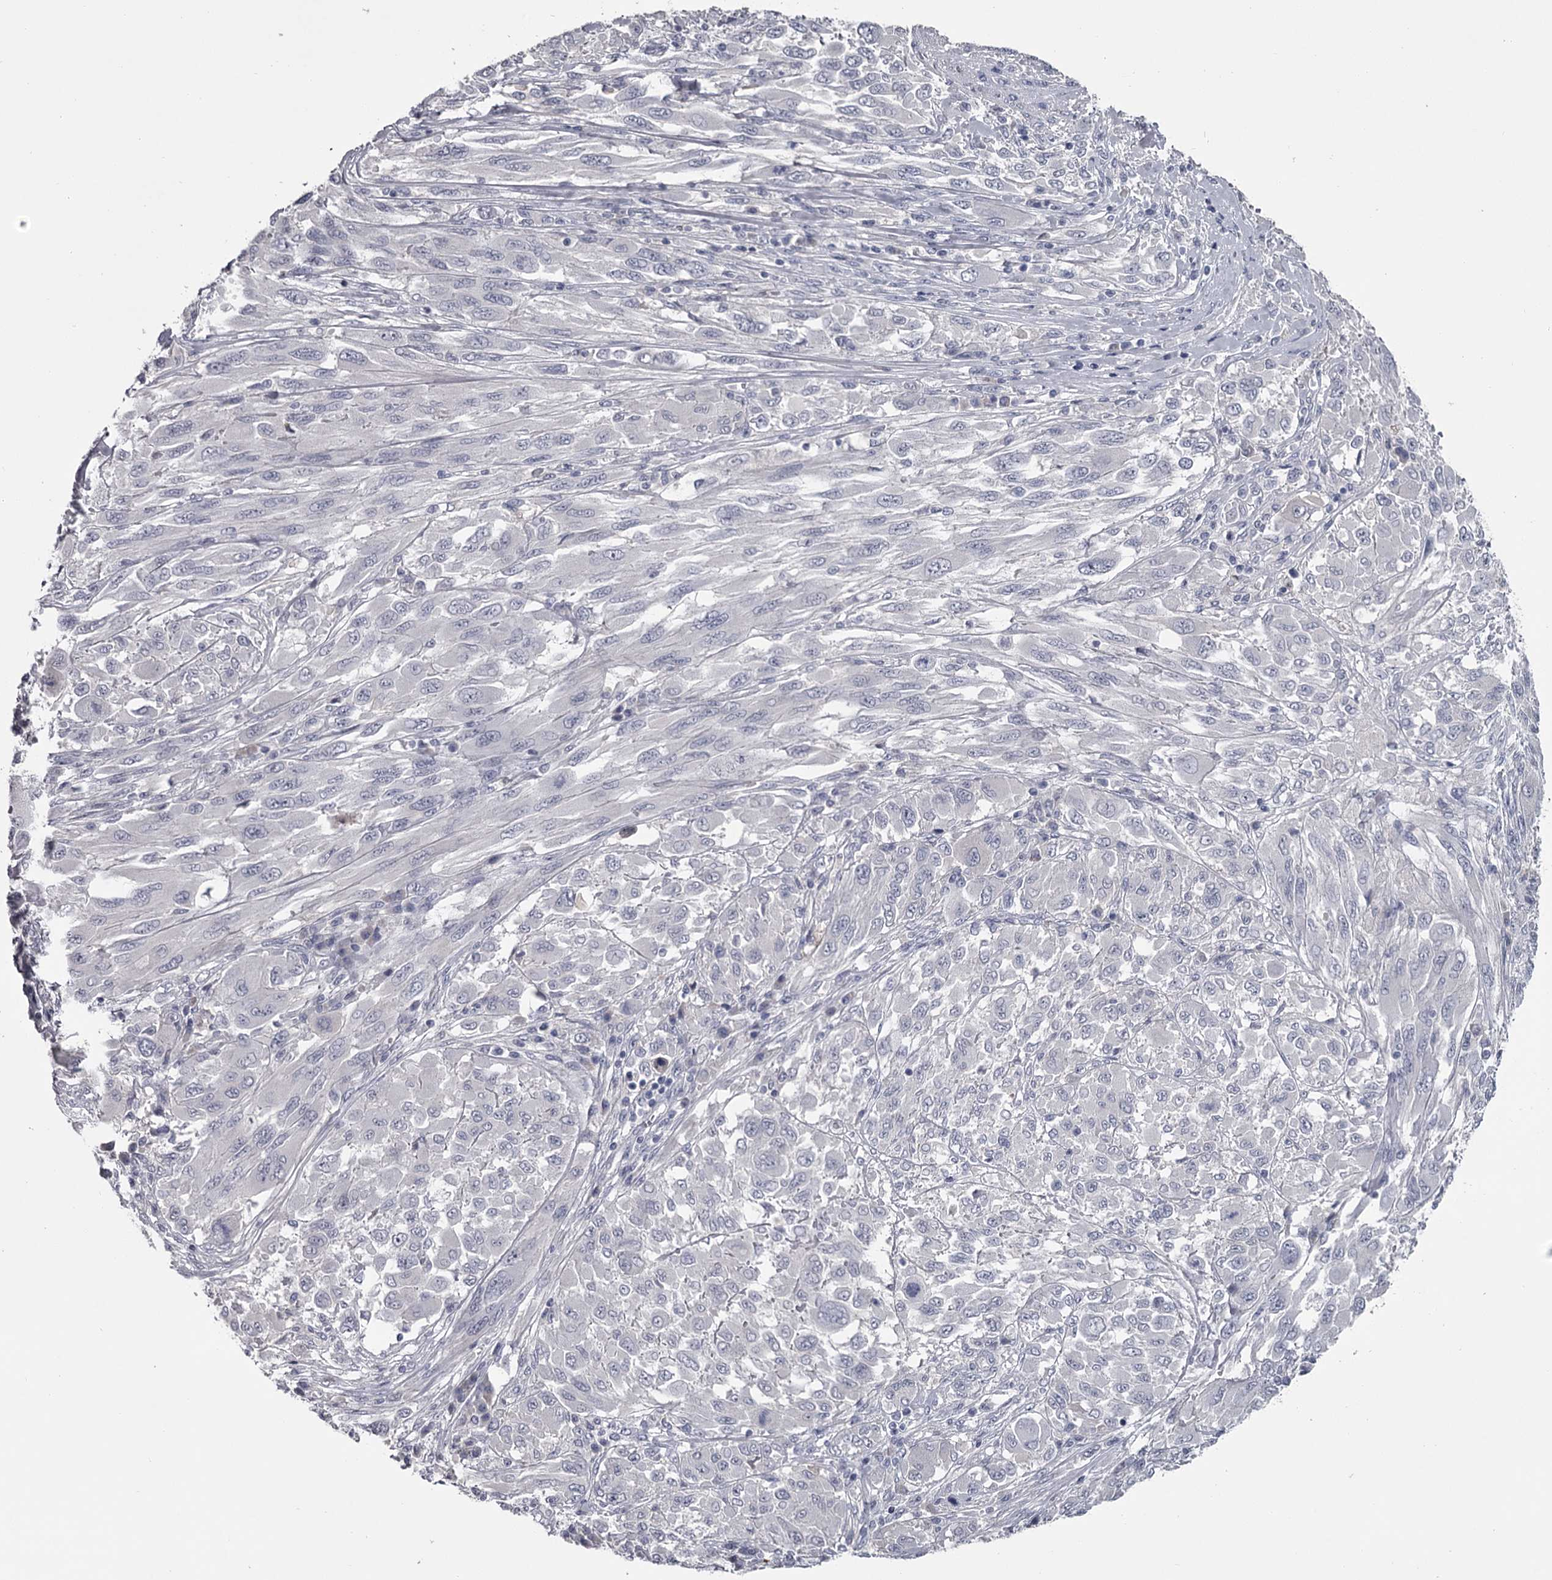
{"staining": {"intensity": "negative", "quantity": "none", "location": "none"}, "tissue": "melanoma", "cell_type": "Tumor cells", "image_type": "cancer", "snomed": [{"axis": "morphology", "description": "Malignant melanoma, NOS"}, {"axis": "topography", "description": "Skin"}], "caption": "DAB (3,3'-diaminobenzidine) immunohistochemical staining of human malignant melanoma demonstrates no significant staining in tumor cells.", "gene": "DAO", "patient": {"sex": "female", "age": 91}}